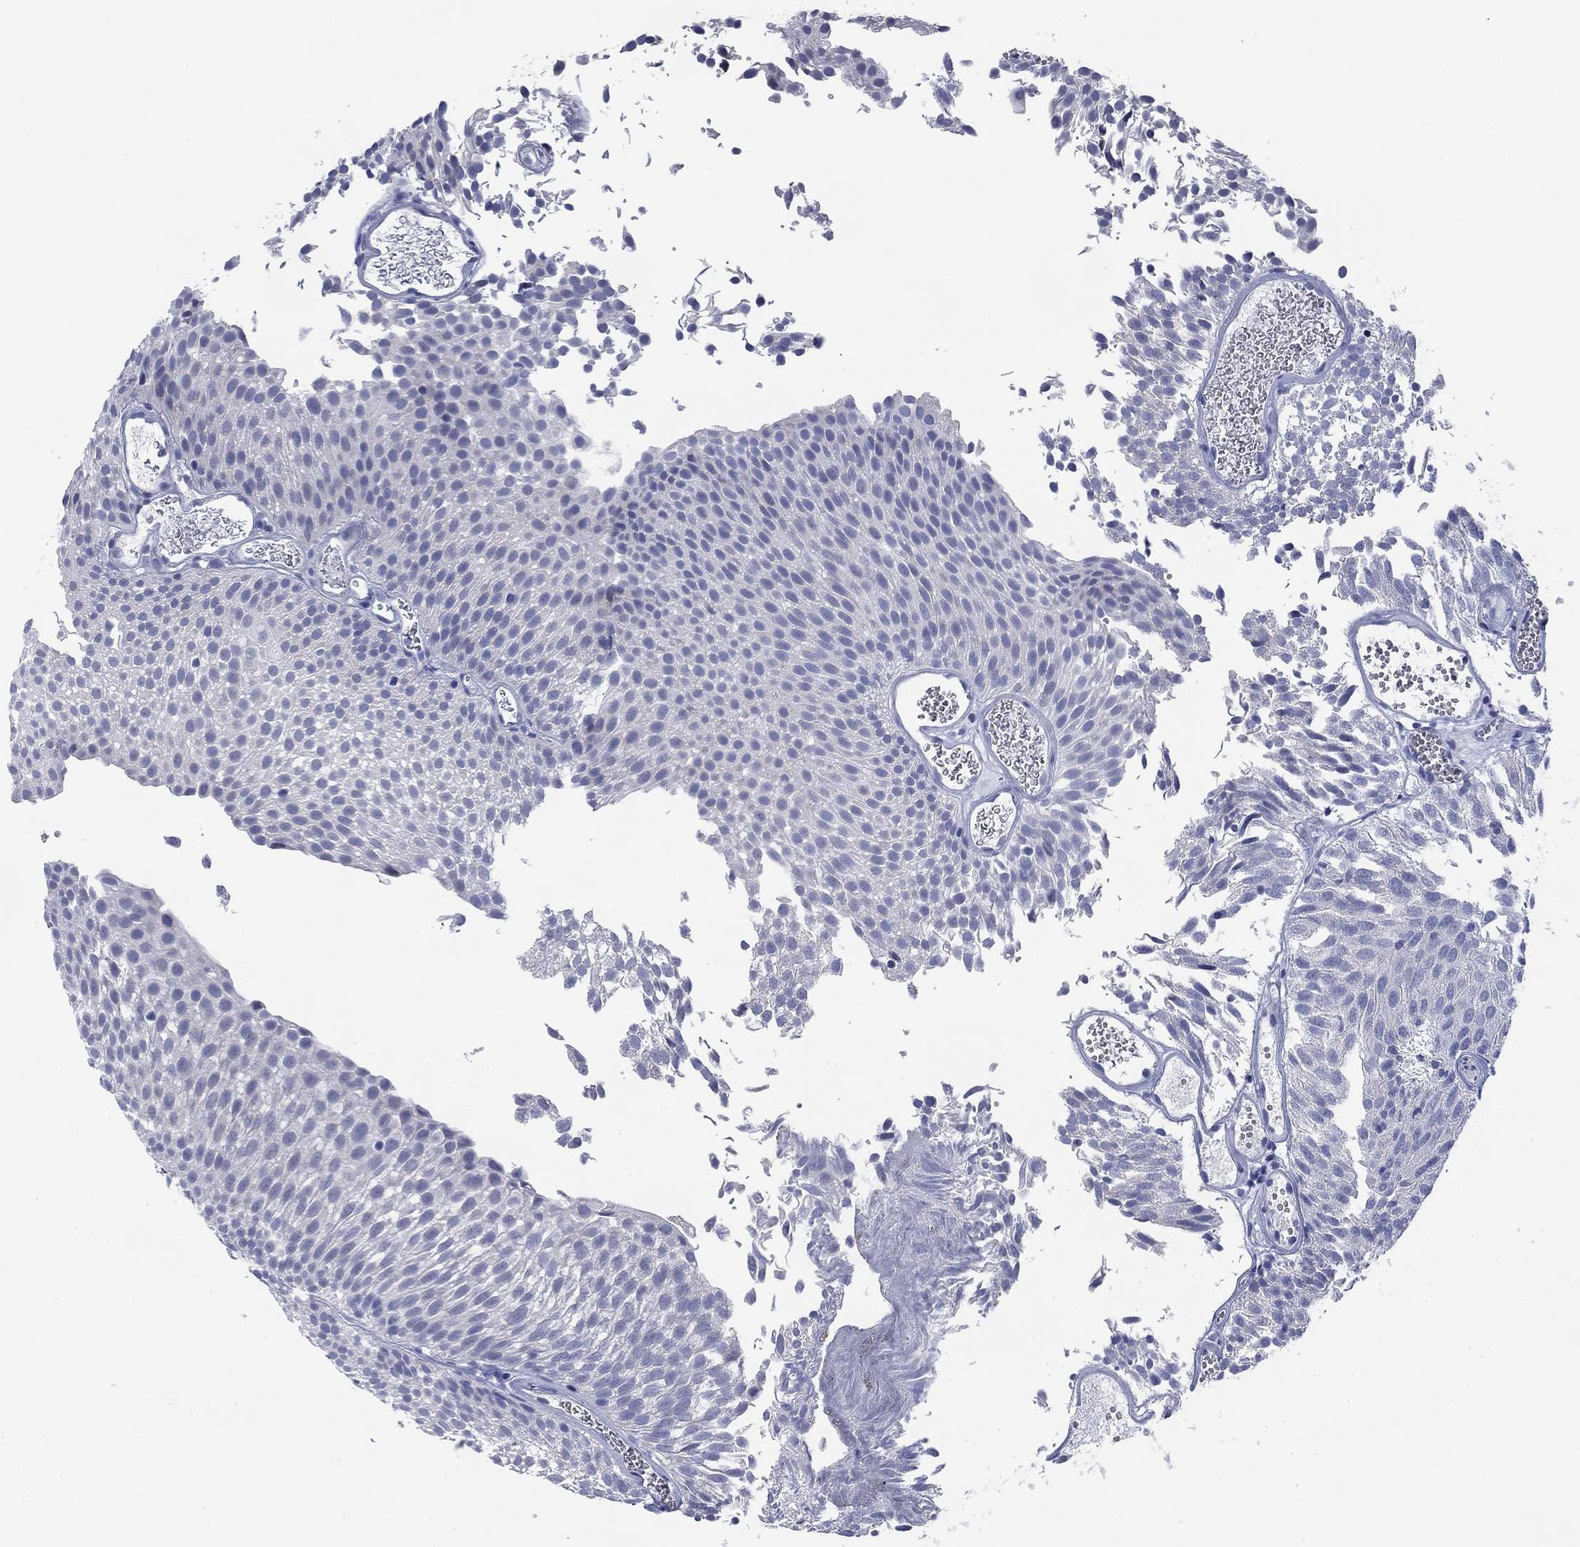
{"staining": {"intensity": "negative", "quantity": "none", "location": "none"}, "tissue": "urothelial cancer", "cell_type": "Tumor cells", "image_type": "cancer", "snomed": [{"axis": "morphology", "description": "Urothelial carcinoma, Low grade"}, {"axis": "topography", "description": "Urinary bladder"}], "caption": "High power microscopy image of an immunohistochemistry histopathology image of low-grade urothelial carcinoma, revealing no significant expression in tumor cells.", "gene": "PRPH", "patient": {"sex": "male", "age": 52}}